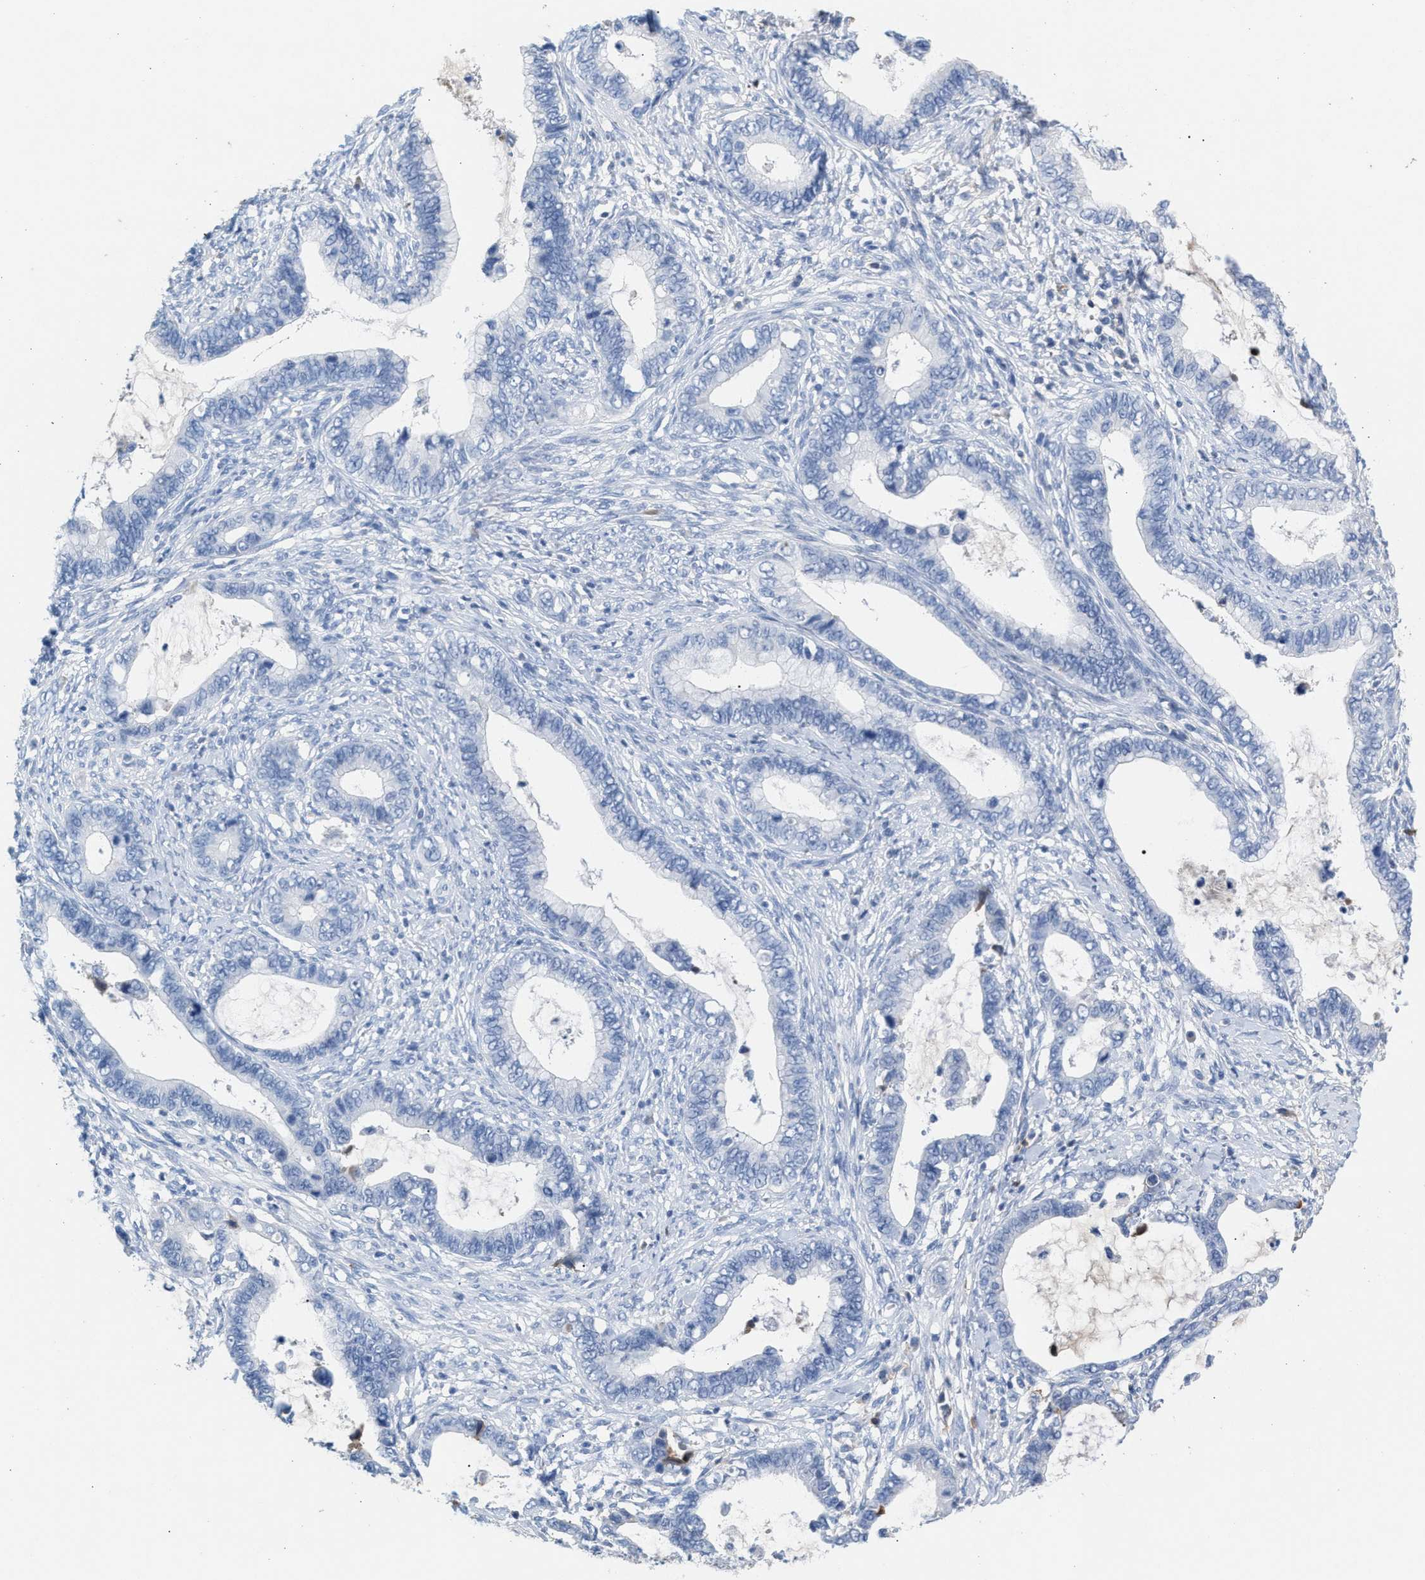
{"staining": {"intensity": "negative", "quantity": "none", "location": "none"}, "tissue": "cervical cancer", "cell_type": "Tumor cells", "image_type": "cancer", "snomed": [{"axis": "morphology", "description": "Adenocarcinoma, NOS"}, {"axis": "topography", "description": "Cervix"}], "caption": "There is no significant staining in tumor cells of adenocarcinoma (cervical).", "gene": "APOH", "patient": {"sex": "female", "age": 44}}